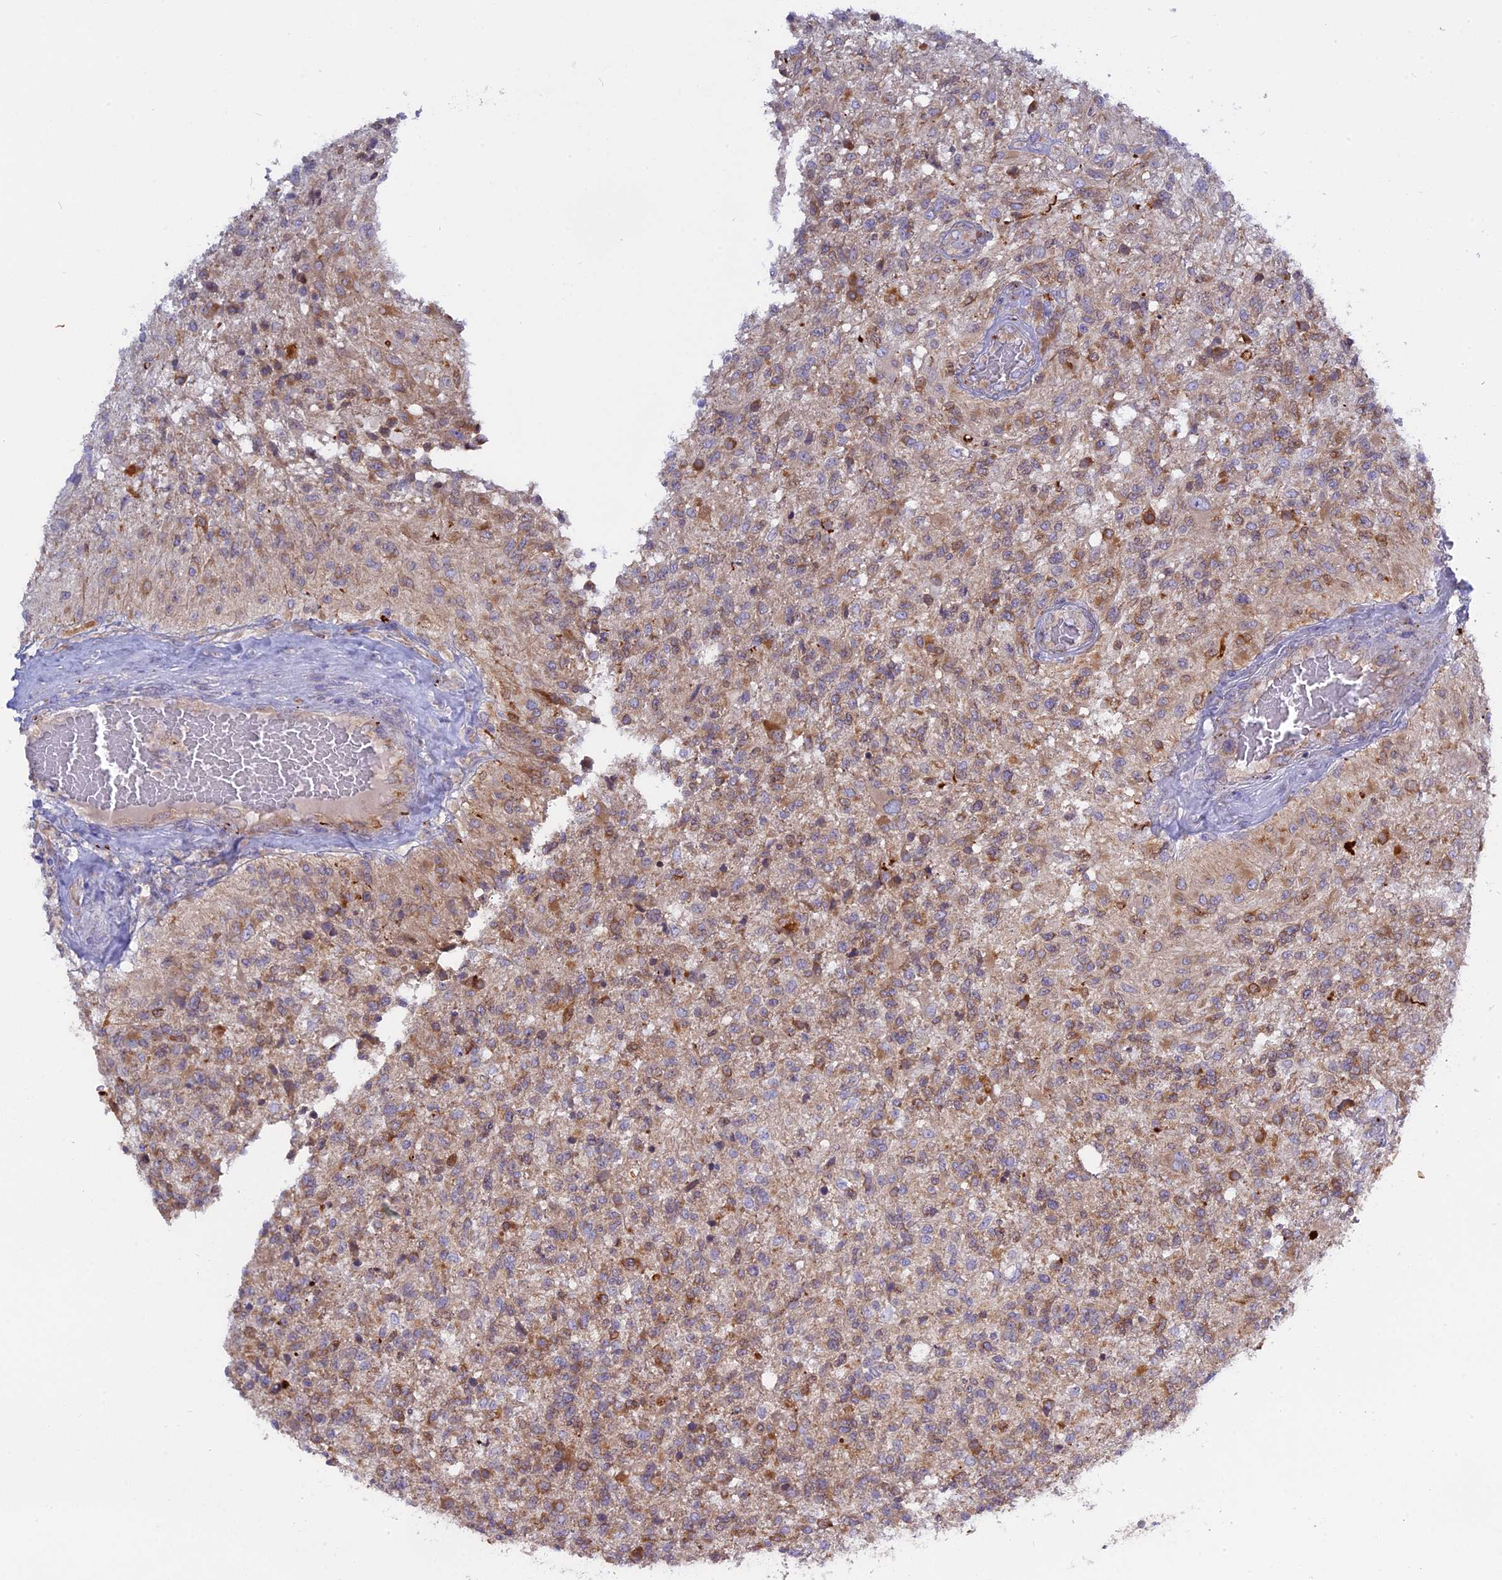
{"staining": {"intensity": "weak", "quantity": "25%-75%", "location": "cytoplasmic/membranous"}, "tissue": "glioma", "cell_type": "Tumor cells", "image_type": "cancer", "snomed": [{"axis": "morphology", "description": "Glioma, malignant, High grade"}, {"axis": "topography", "description": "Brain"}], "caption": "IHC of malignant glioma (high-grade) shows low levels of weak cytoplasmic/membranous positivity in about 25%-75% of tumor cells.", "gene": "TLCD1", "patient": {"sex": "male", "age": 56}}